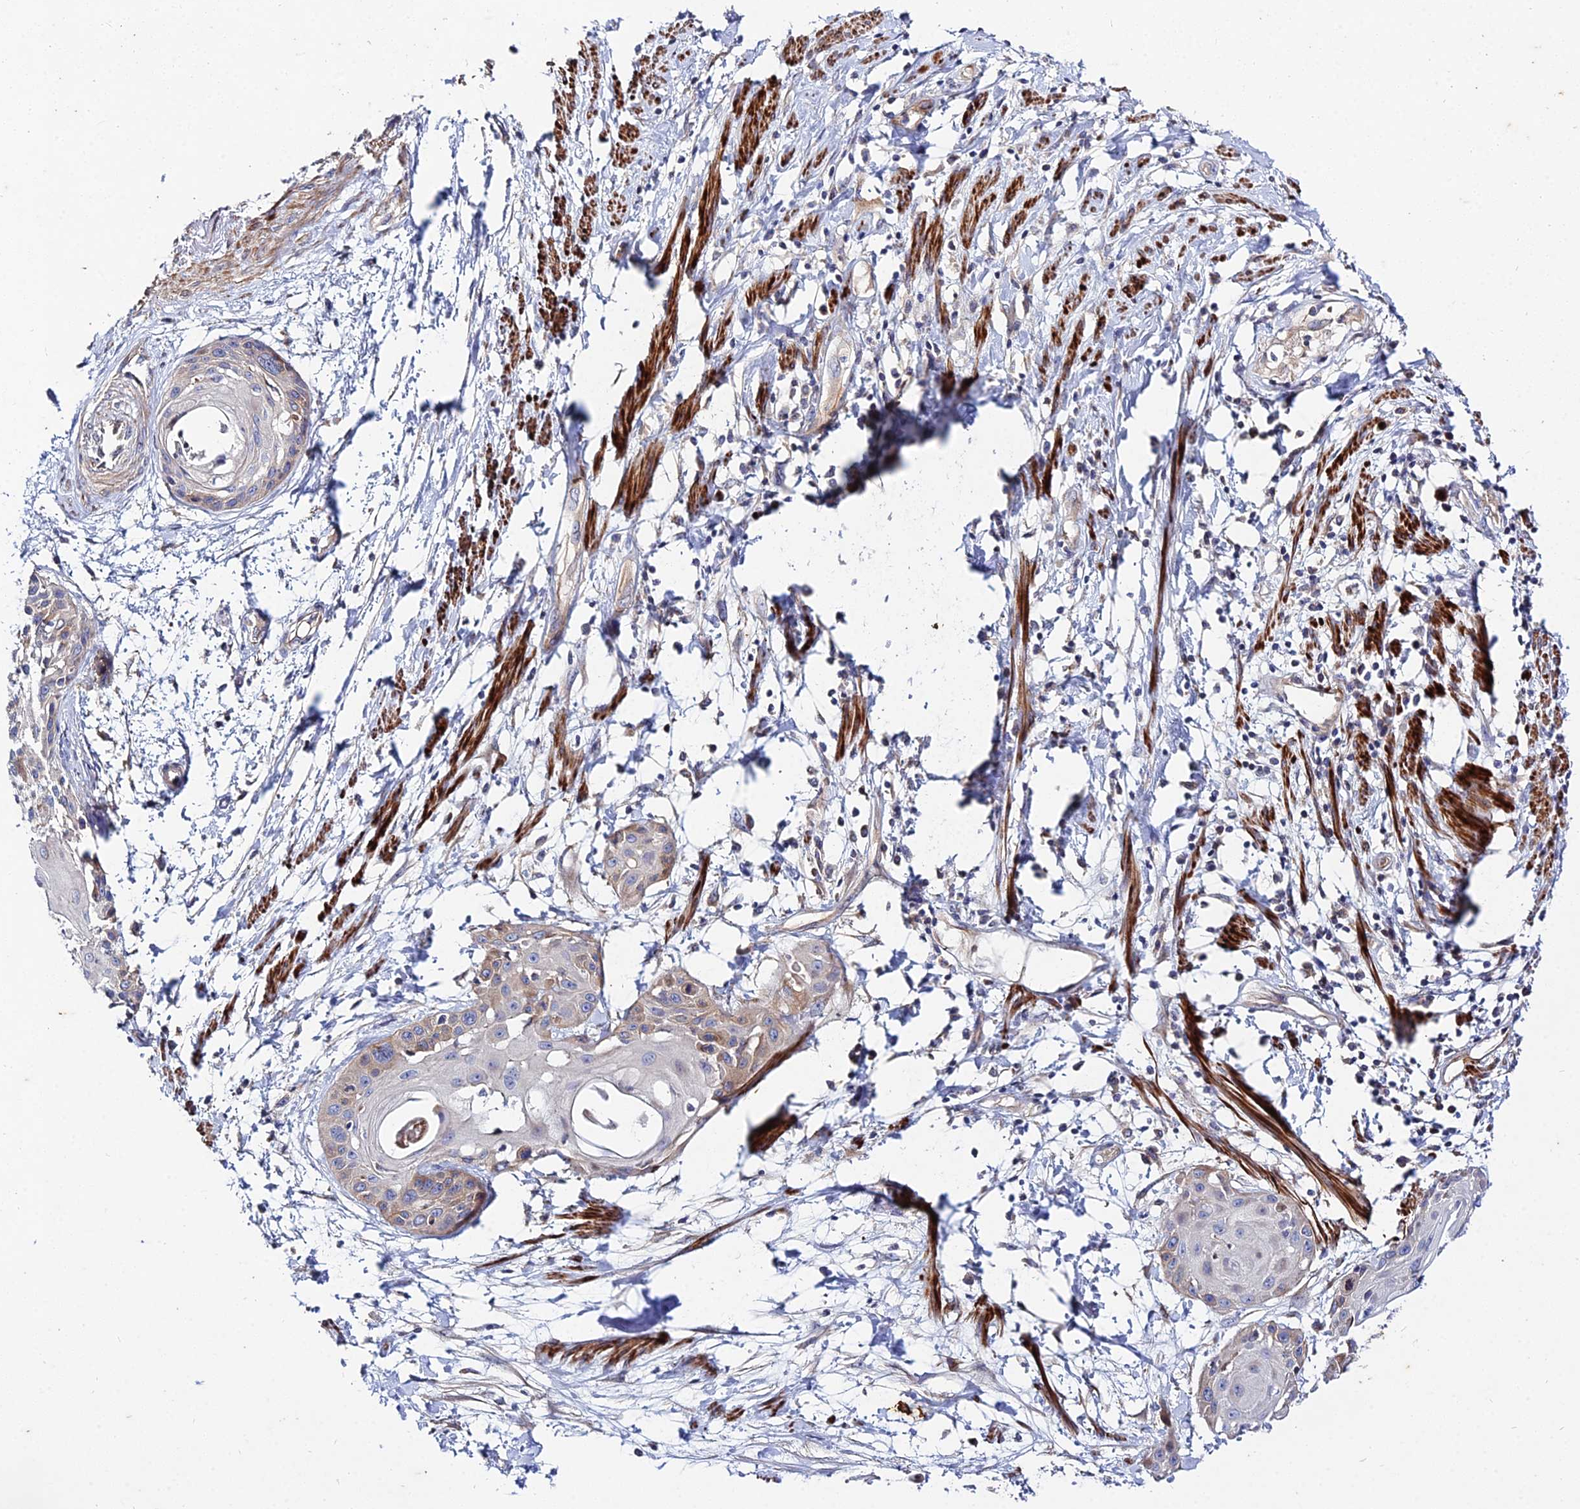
{"staining": {"intensity": "weak", "quantity": "25%-75%", "location": "cytoplasmic/membranous"}, "tissue": "cervical cancer", "cell_type": "Tumor cells", "image_type": "cancer", "snomed": [{"axis": "morphology", "description": "Squamous cell carcinoma, NOS"}, {"axis": "topography", "description": "Cervix"}], "caption": "IHC image of human squamous cell carcinoma (cervical) stained for a protein (brown), which exhibits low levels of weak cytoplasmic/membranous staining in approximately 25%-75% of tumor cells.", "gene": "ARL6IP1", "patient": {"sex": "female", "age": 57}}